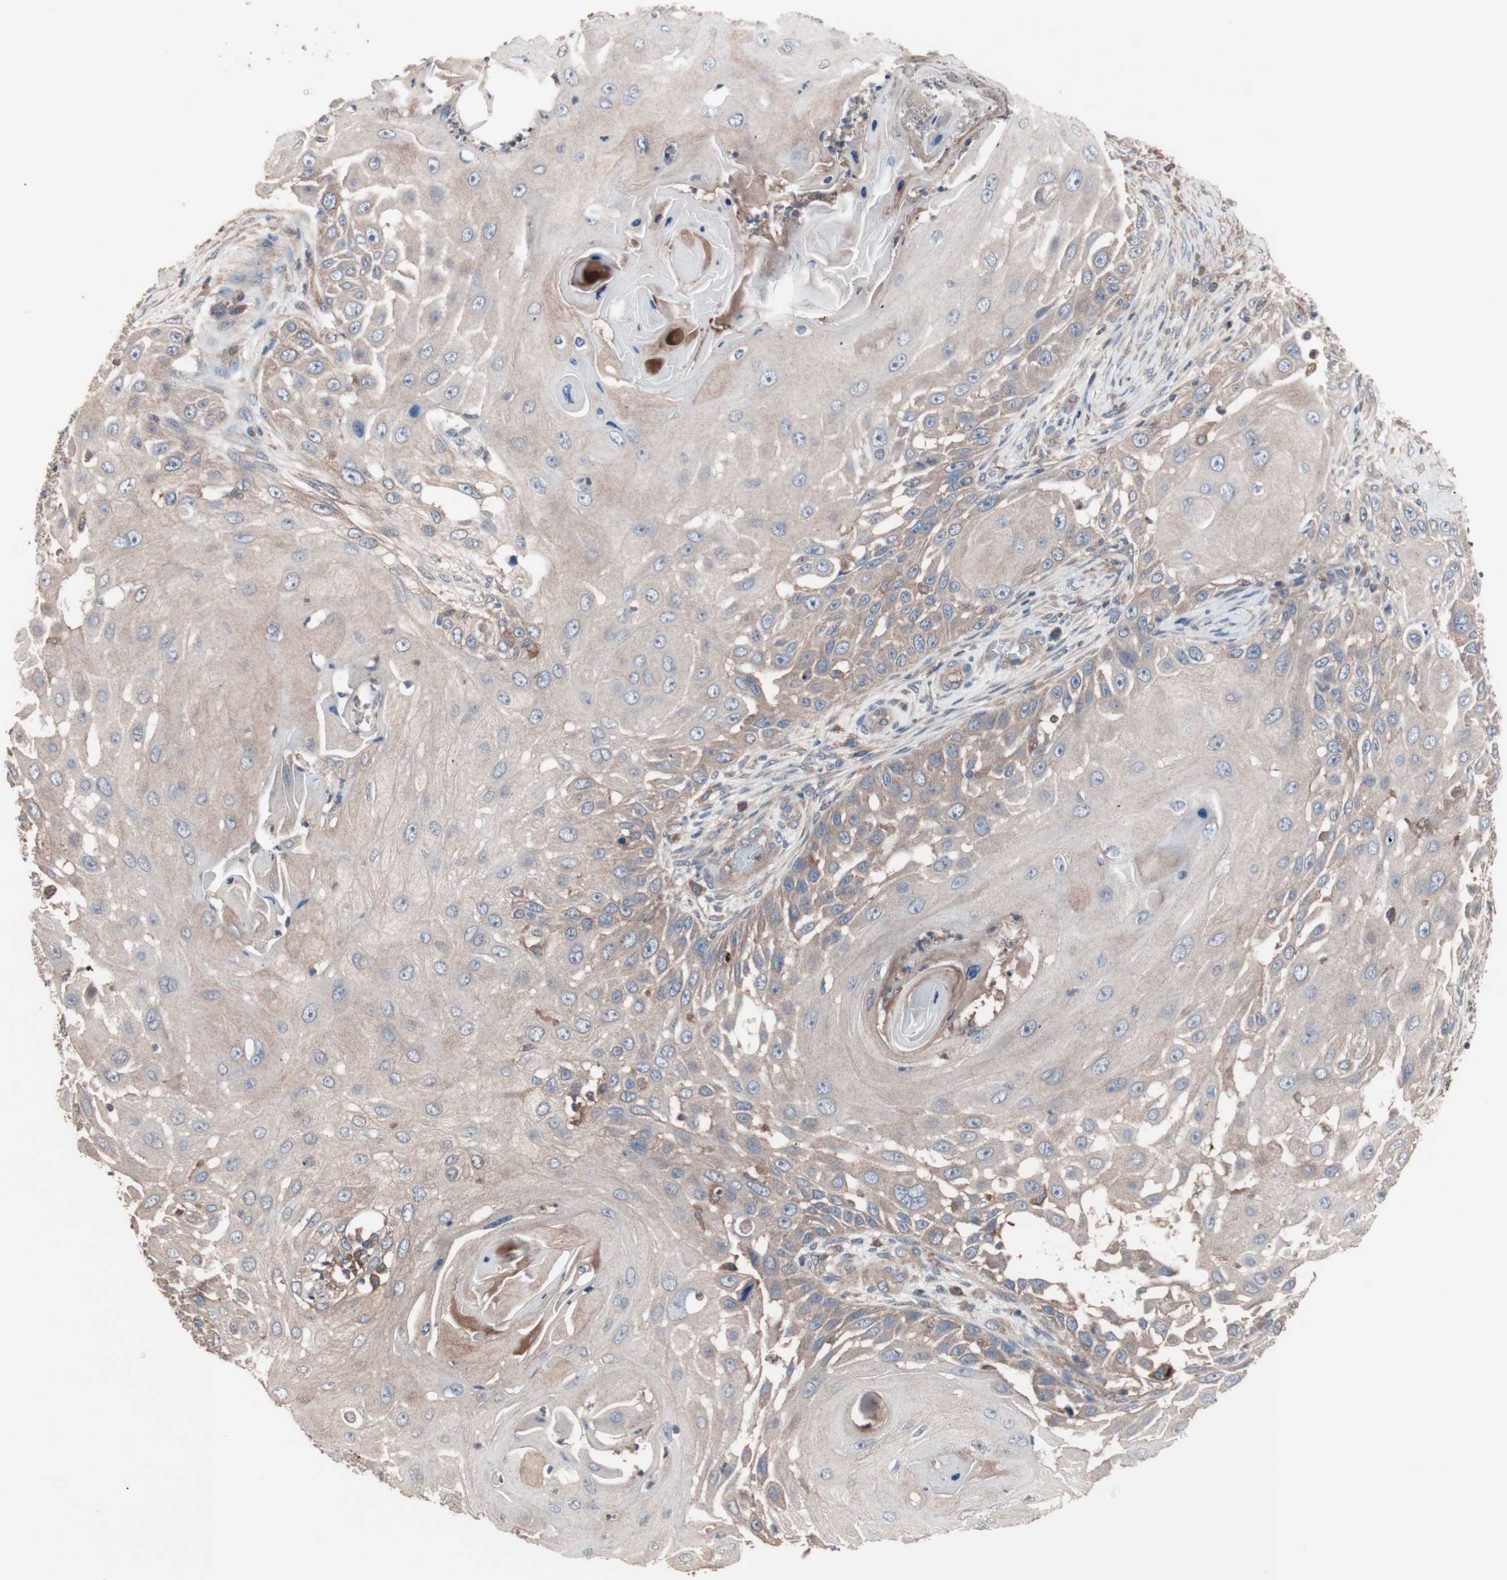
{"staining": {"intensity": "weak", "quantity": "25%-75%", "location": "cytoplasmic/membranous"}, "tissue": "skin cancer", "cell_type": "Tumor cells", "image_type": "cancer", "snomed": [{"axis": "morphology", "description": "Squamous cell carcinoma, NOS"}, {"axis": "topography", "description": "Skin"}], "caption": "An image of skin cancer stained for a protein shows weak cytoplasmic/membranous brown staining in tumor cells.", "gene": "ATG7", "patient": {"sex": "female", "age": 44}}